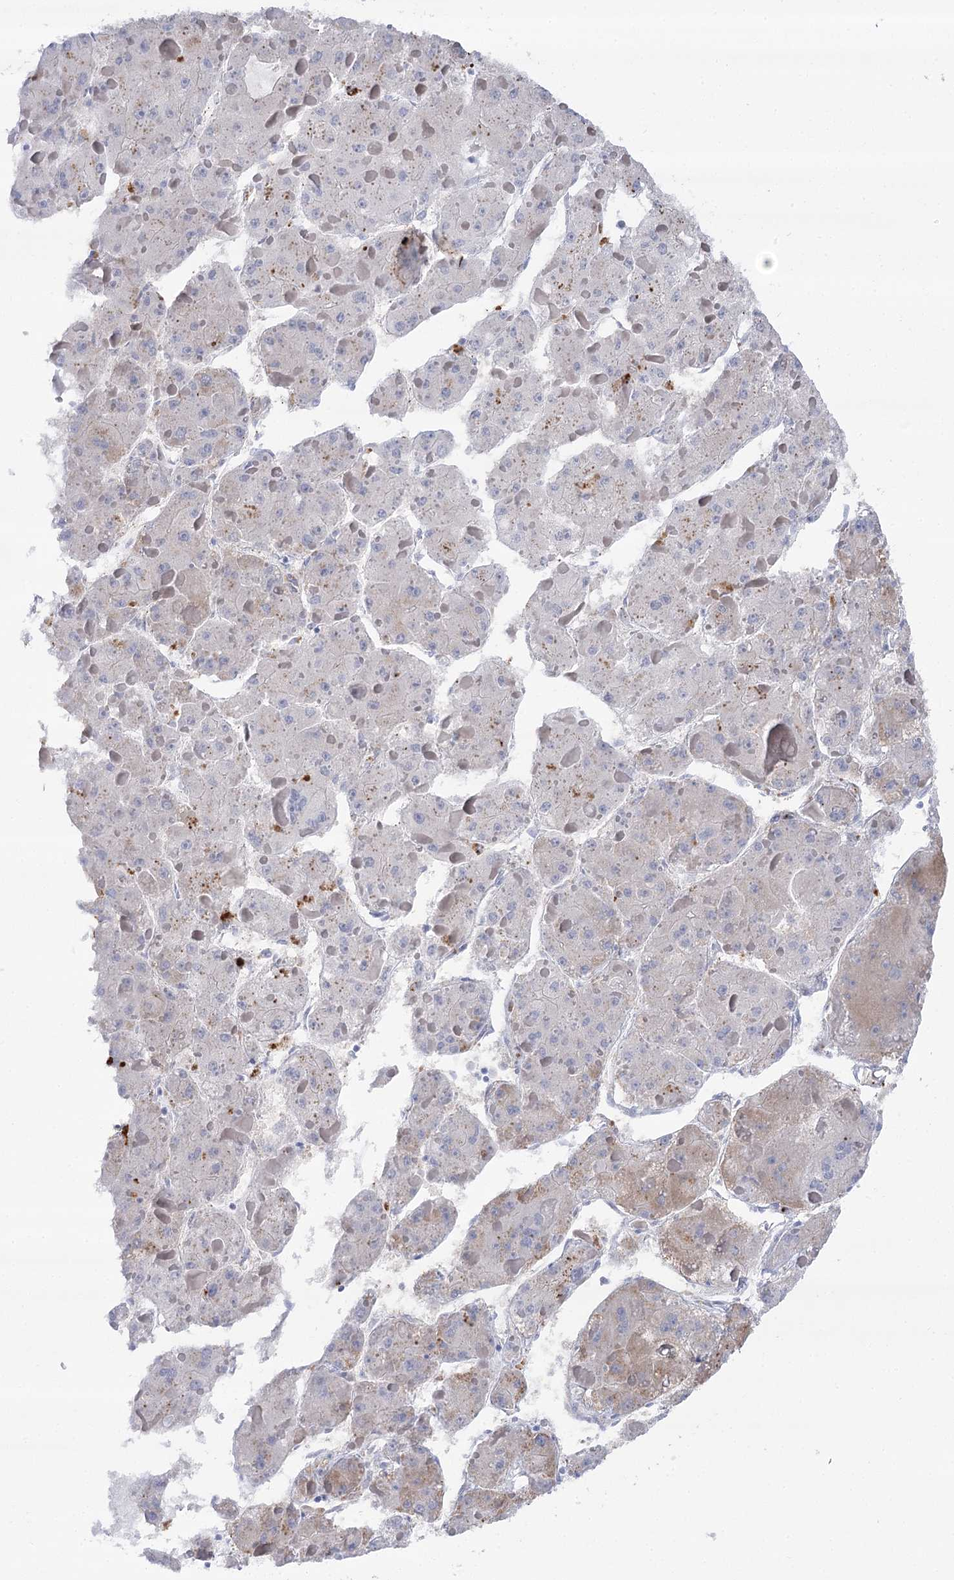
{"staining": {"intensity": "weak", "quantity": "25%-75%", "location": "cytoplasmic/membranous"}, "tissue": "liver cancer", "cell_type": "Tumor cells", "image_type": "cancer", "snomed": [{"axis": "morphology", "description": "Carcinoma, Hepatocellular, NOS"}, {"axis": "topography", "description": "Liver"}], "caption": "This image reveals IHC staining of liver cancer (hepatocellular carcinoma), with low weak cytoplasmic/membranous expression in approximately 25%-75% of tumor cells.", "gene": "SIAE", "patient": {"sex": "female", "age": 73}}